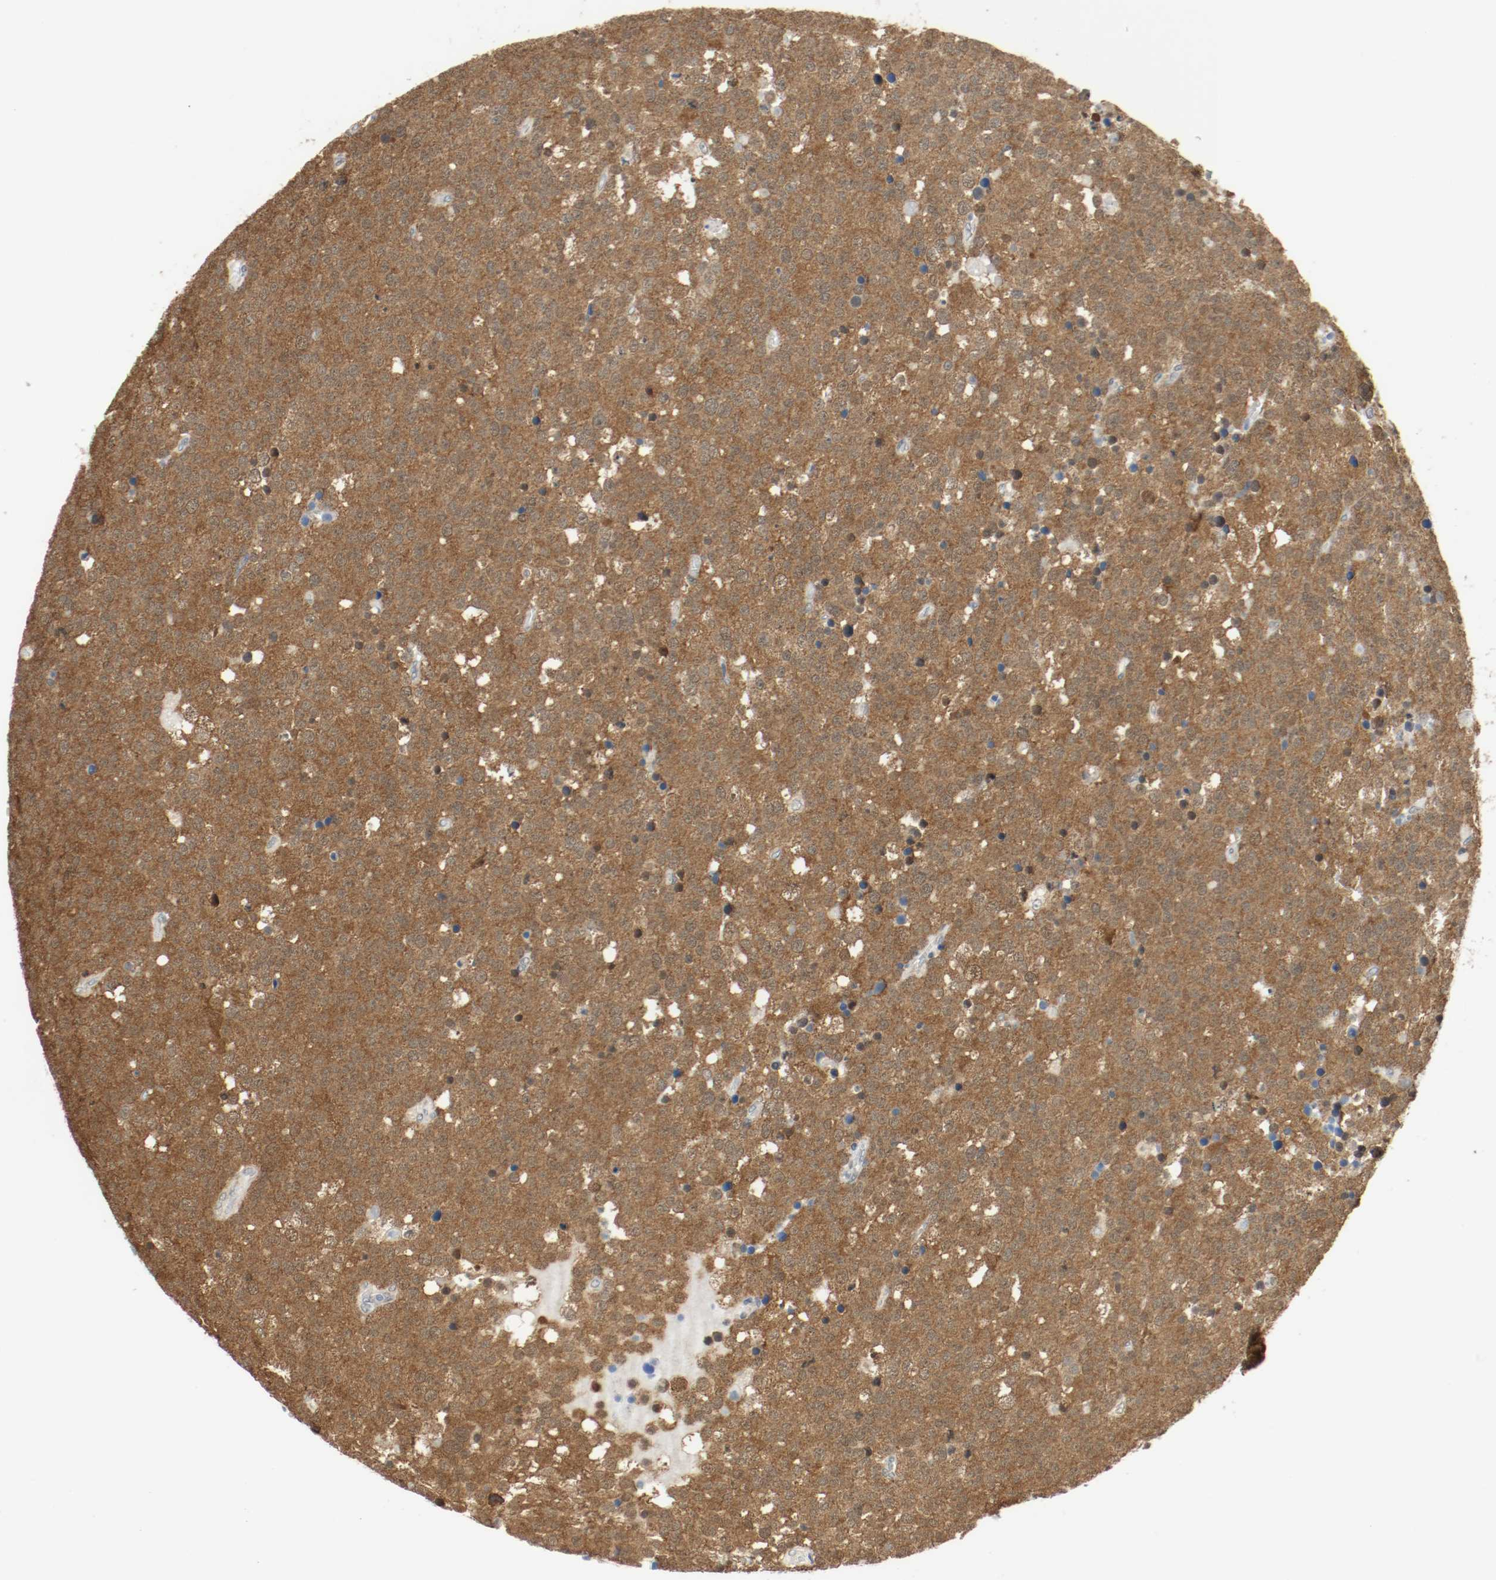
{"staining": {"intensity": "moderate", "quantity": ">75%", "location": "cytoplasmic/membranous,nuclear"}, "tissue": "testis cancer", "cell_type": "Tumor cells", "image_type": "cancer", "snomed": [{"axis": "morphology", "description": "Seminoma, NOS"}, {"axis": "topography", "description": "Testis"}], "caption": "IHC micrograph of neoplastic tissue: testis cancer stained using immunohistochemistry exhibits medium levels of moderate protein expression localized specifically in the cytoplasmic/membranous and nuclear of tumor cells, appearing as a cytoplasmic/membranous and nuclear brown color.", "gene": "PPME1", "patient": {"sex": "male", "age": 71}}